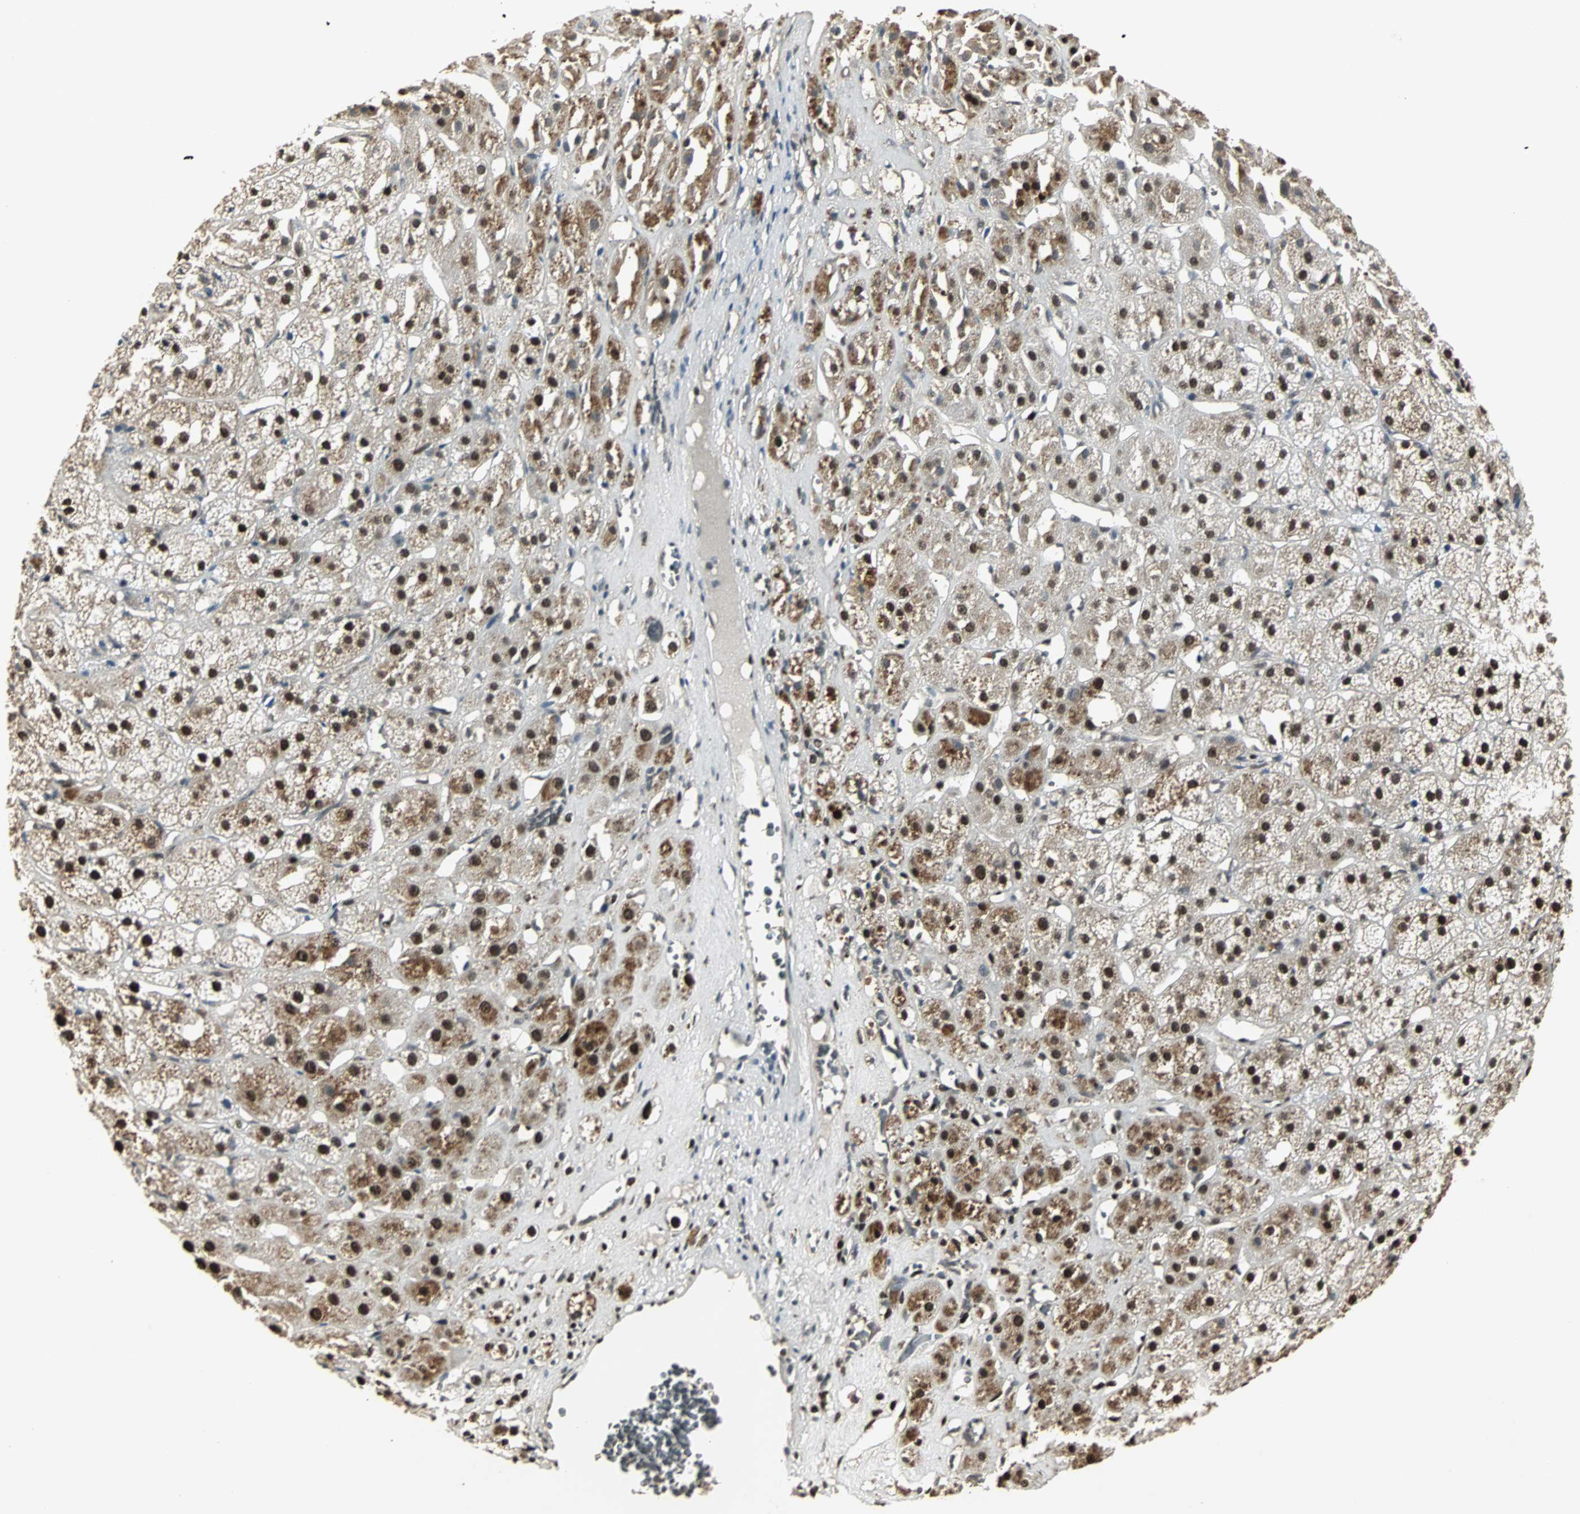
{"staining": {"intensity": "strong", "quantity": ">75%", "location": "cytoplasmic/membranous,nuclear"}, "tissue": "adrenal gland", "cell_type": "Glandular cells", "image_type": "normal", "snomed": [{"axis": "morphology", "description": "Normal tissue, NOS"}, {"axis": "topography", "description": "Adrenal gland"}], "caption": "Immunohistochemistry (DAB (3,3'-diaminobenzidine)) staining of normal adrenal gland shows strong cytoplasmic/membranous,nuclear protein positivity in about >75% of glandular cells. (IHC, brightfield microscopy, high magnification).", "gene": "TAF5", "patient": {"sex": "female", "age": 71}}